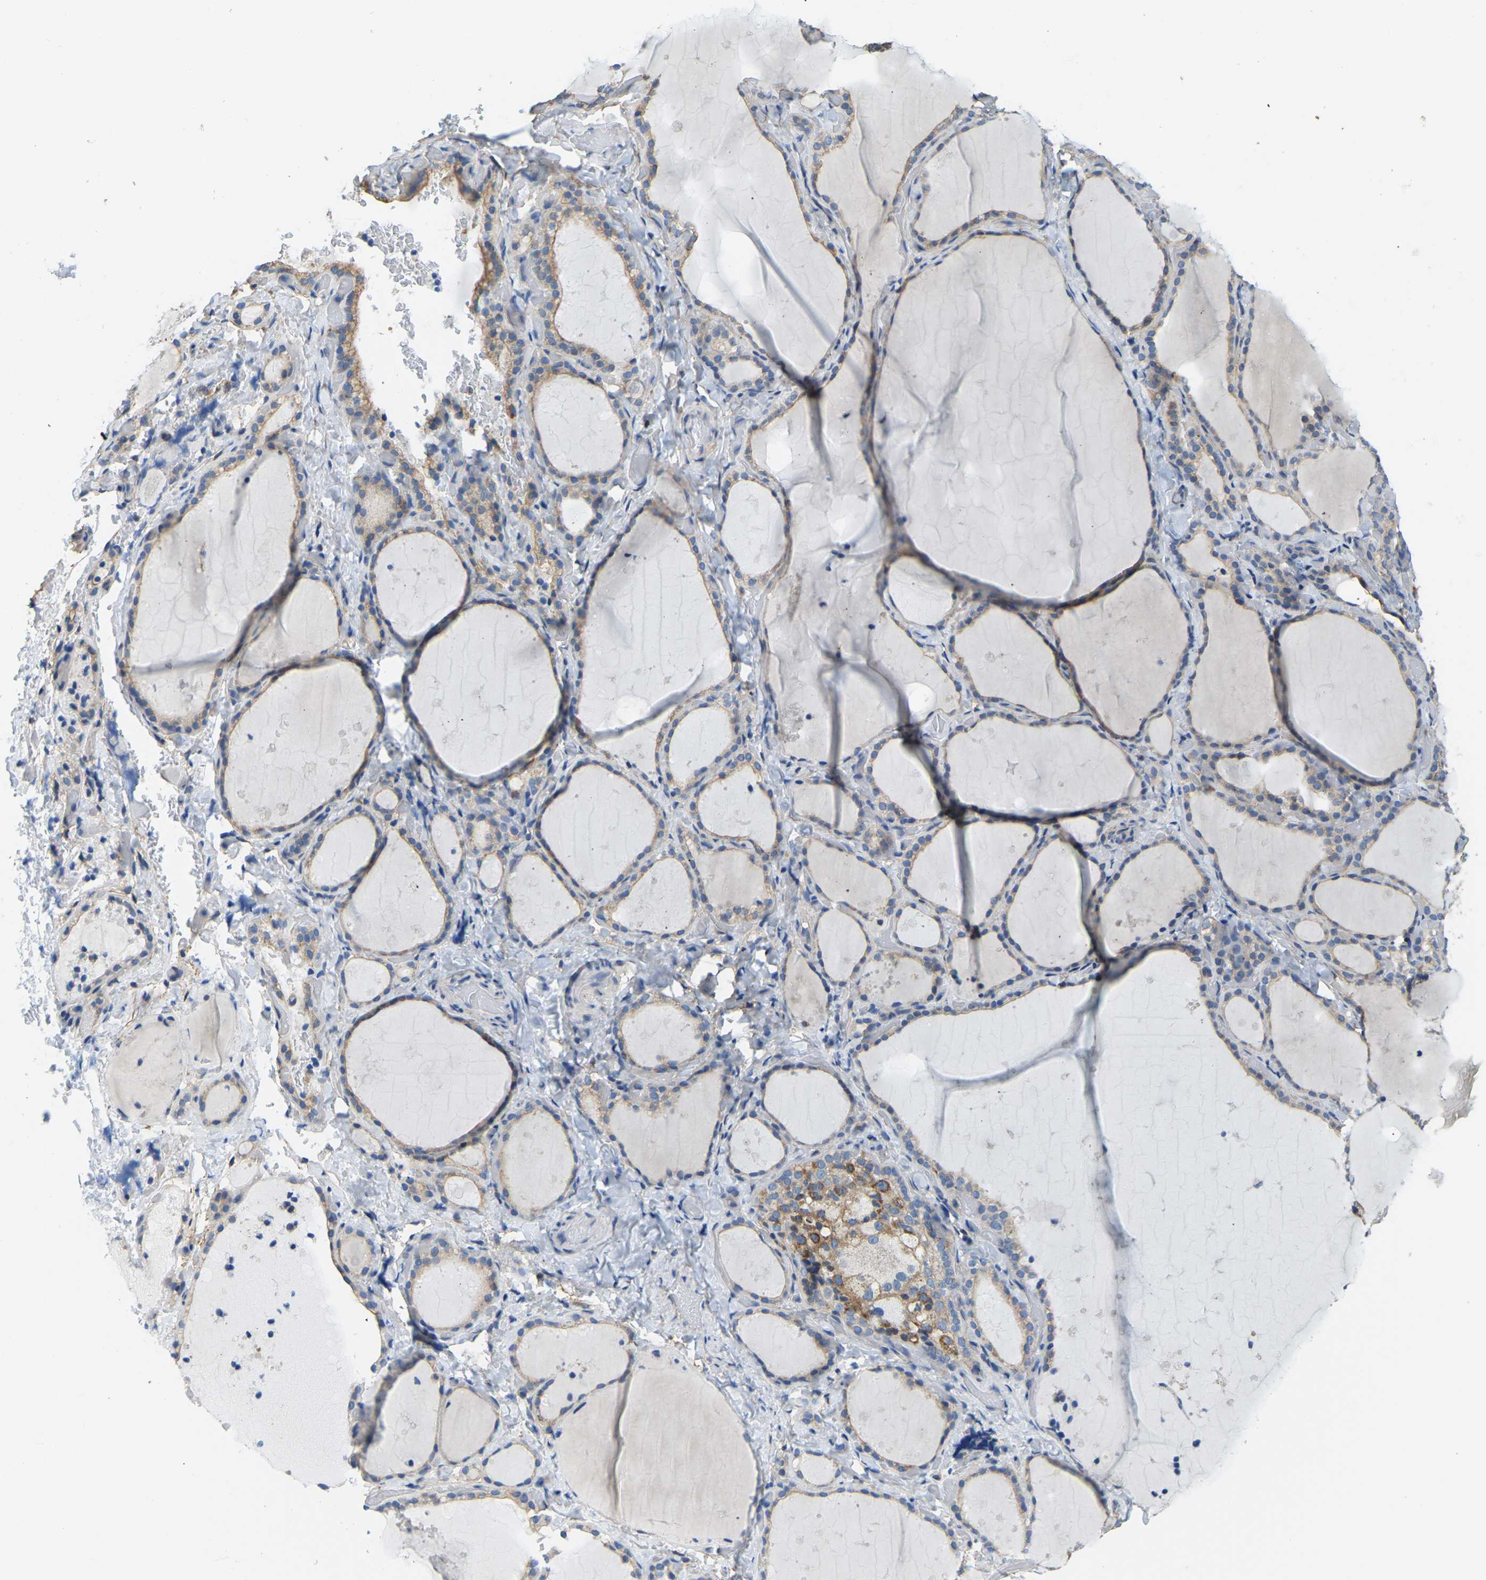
{"staining": {"intensity": "moderate", "quantity": "25%-75%", "location": "cytoplasmic/membranous"}, "tissue": "thyroid gland", "cell_type": "Glandular cells", "image_type": "normal", "snomed": [{"axis": "morphology", "description": "Normal tissue, NOS"}, {"axis": "topography", "description": "Thyroid gland"}], "caption": "Immunohistochemistry staining of normal thyroid gland, which shows medium levels of moderate cytoplasmic/membranous expression in about 25%-75% of glandular cells indicating moderate cytoplasmic/membranous protein expression. The staining was performed using DAB (brown) for protein detection and nuclei were counterstained in hematoxylin (blue).", "gene": "AHNAK", "patient": {"sex": "female", "age": 44}}